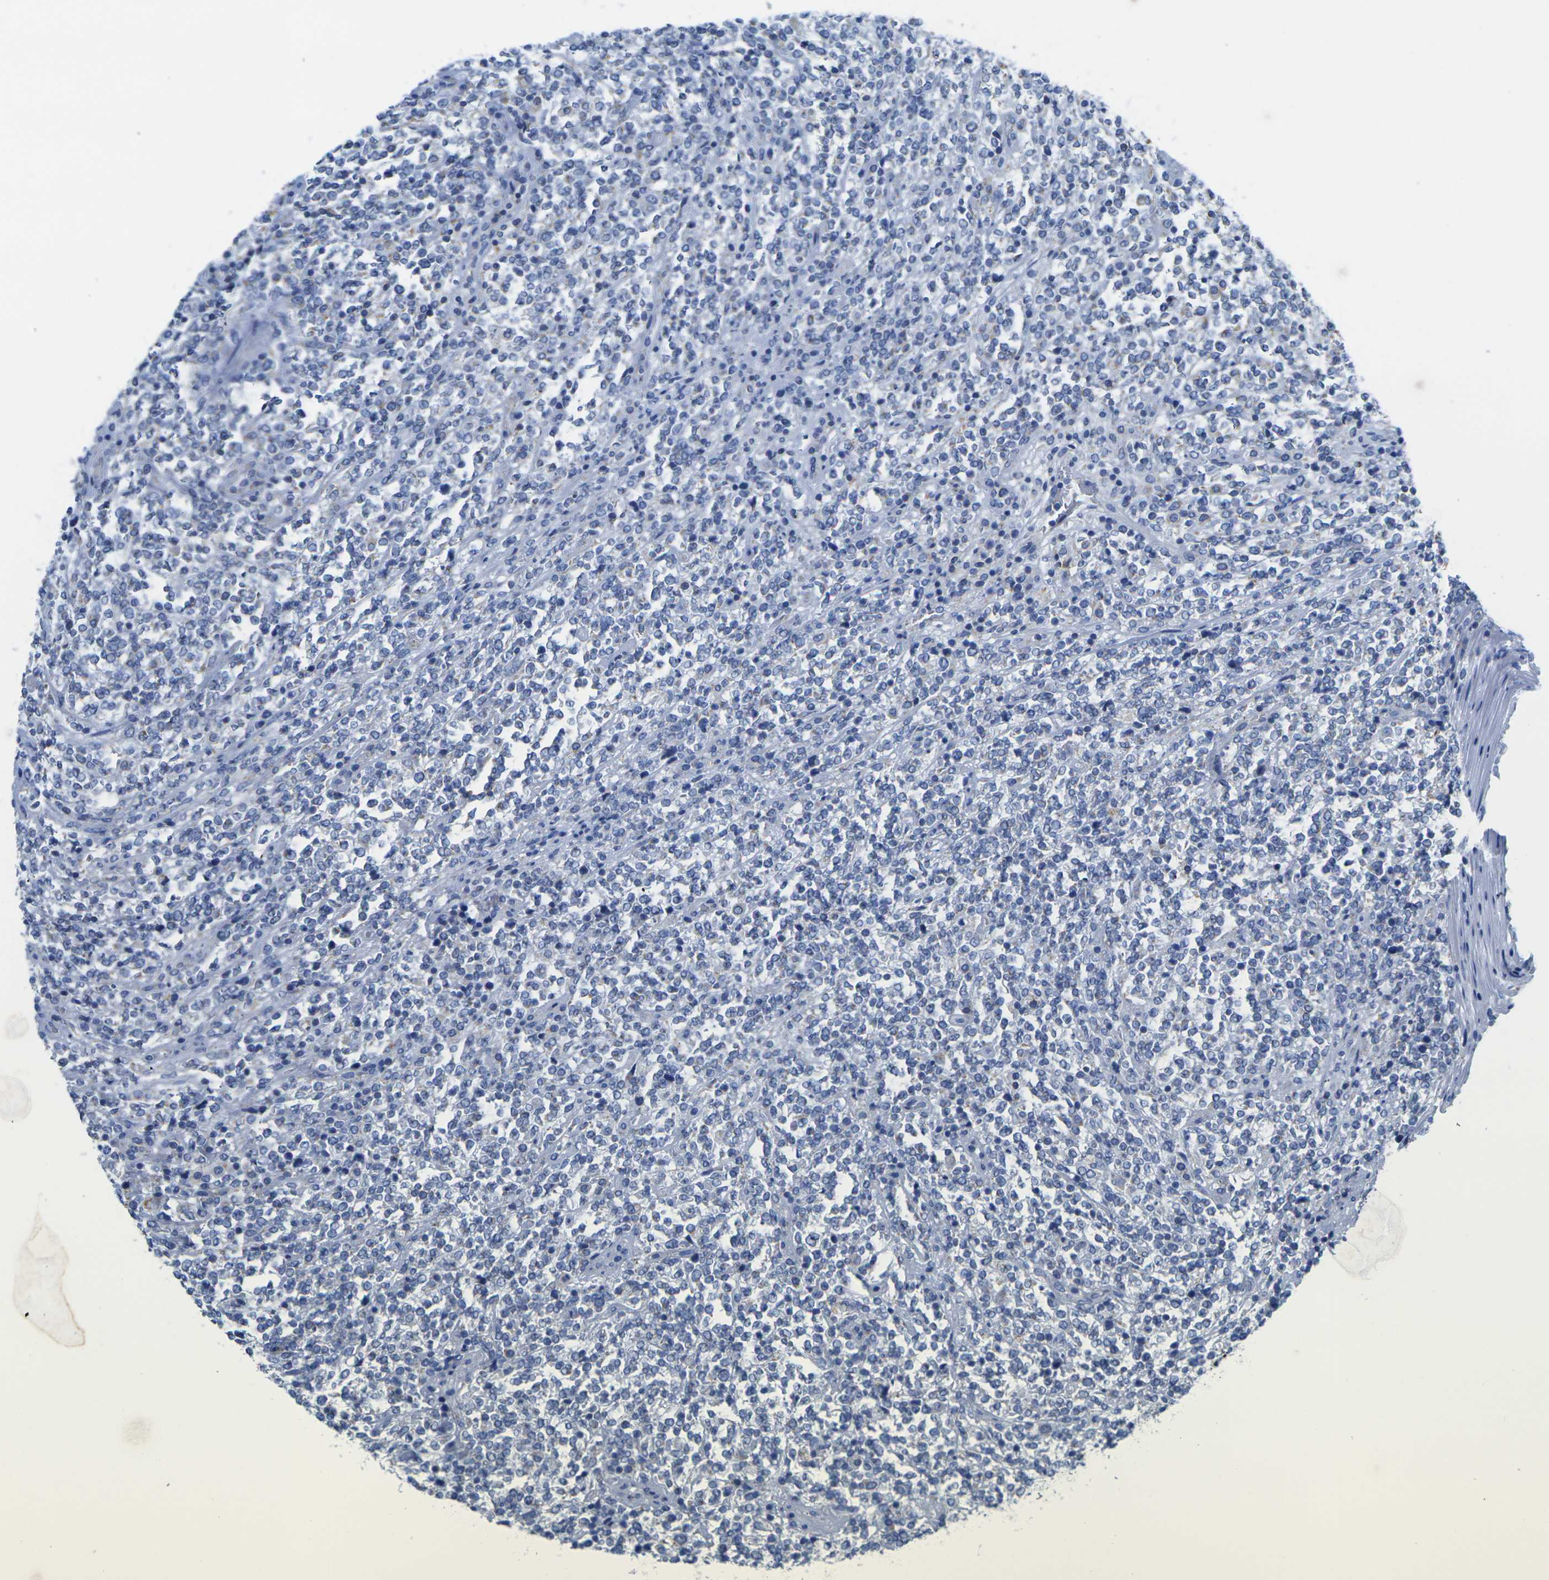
{"staining": {"intensity": "negative", "quantity": "none", "location": "none"}, "tissue": "lymphoma", "cell_type": "Tumor cells", "image_type": "cancer", "snomed": [{"axis": "morphology", "description": "Malignant lymphoma, non-Hodgkin's type, High grade"}, {"axis": "topography", "description": "Soft tissue"}], "caption": "The image reveals no staining of tumor cells in malignant lymphoma, non-Hodgkin's type (high-grade).", "gene": "TMEM204", "patient": {"sex": "male", "age": 18}}